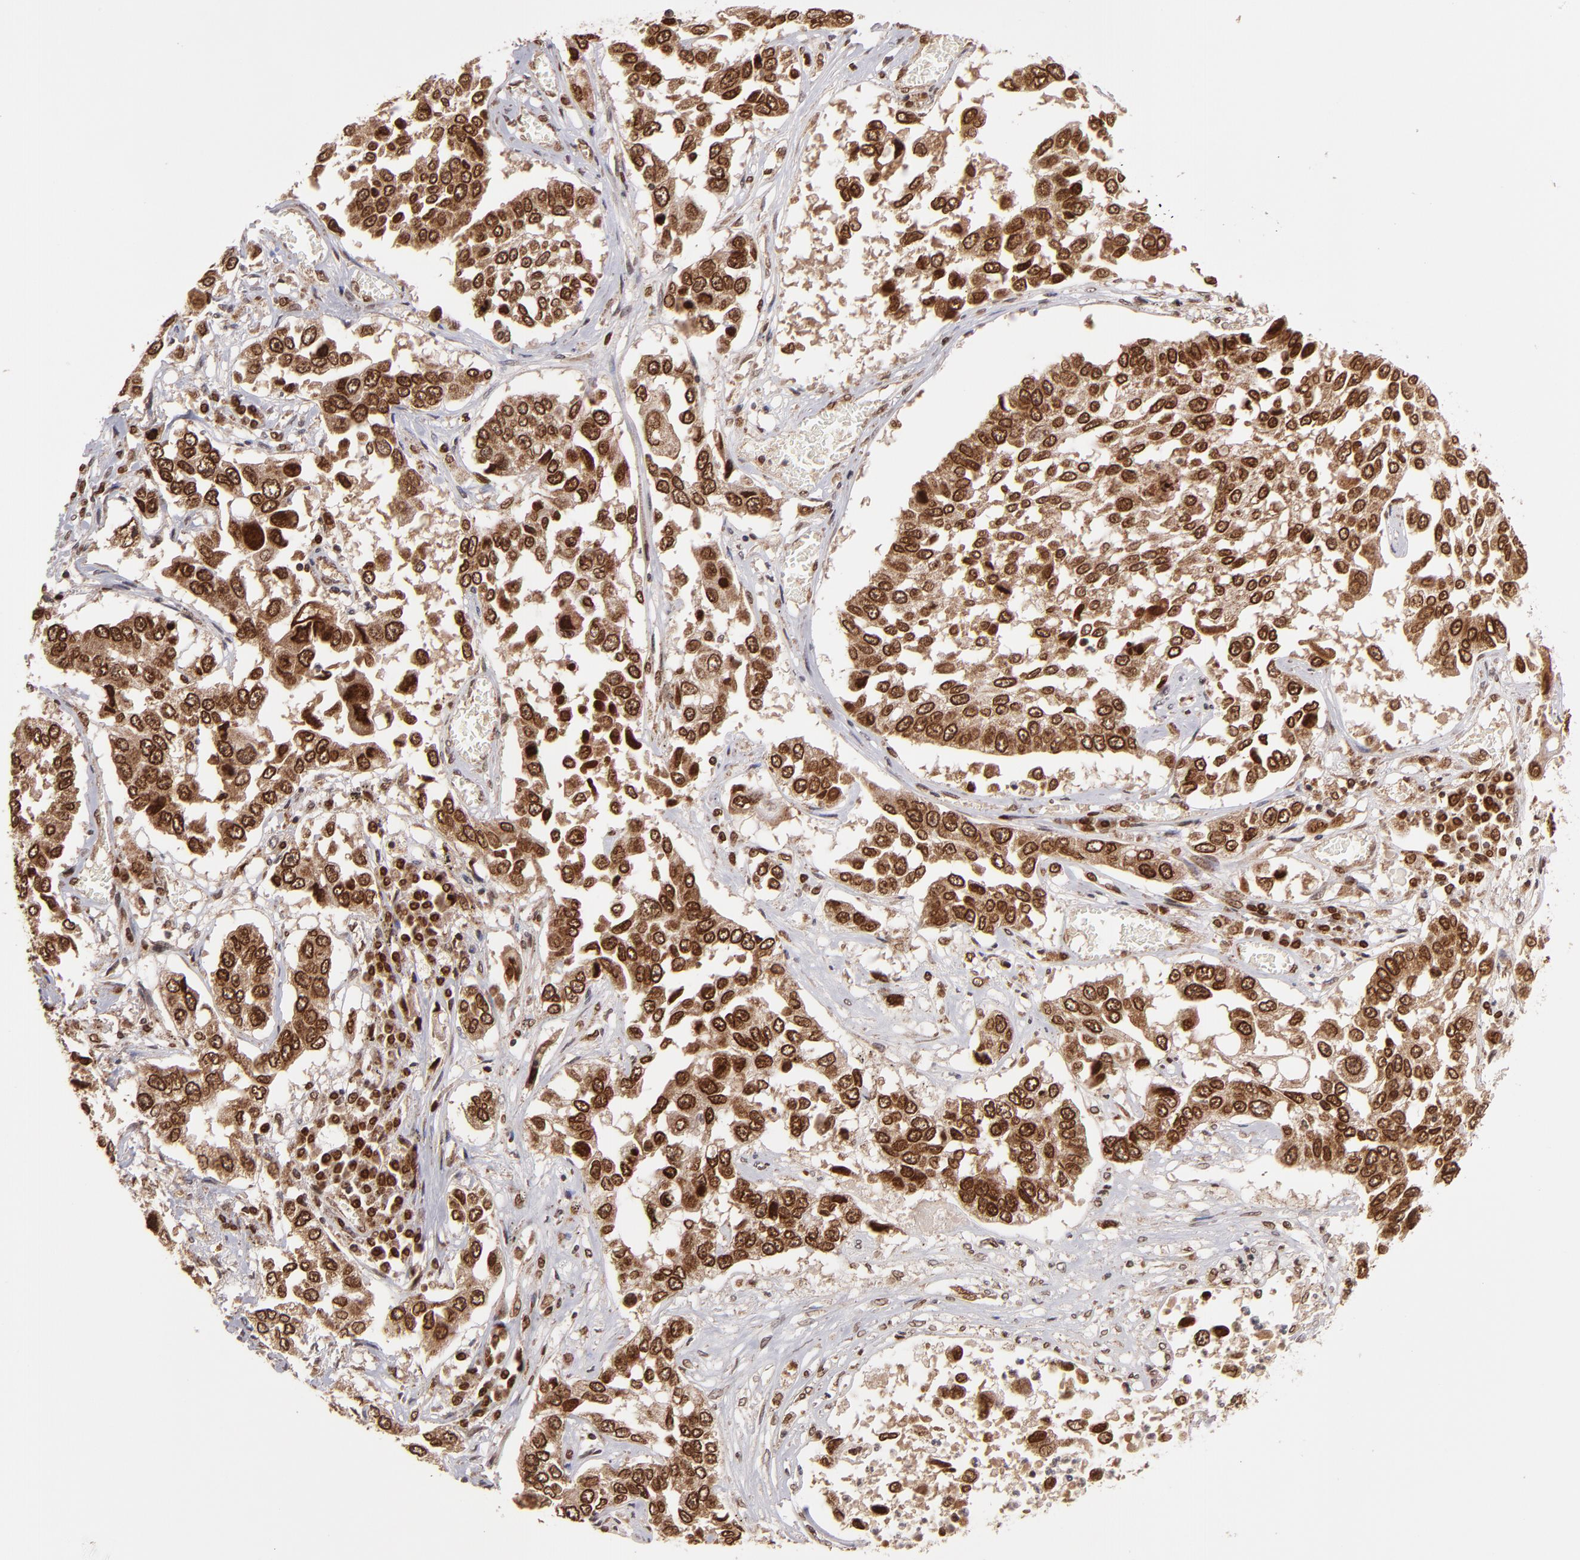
{"staining": {"intensity": "strong", "quantity": ">75%", "location": "cytoplasmic/membranous,nuclear"}, "tissue": "lung cancer", "cell_type": "Tumor cells", "image_type": "cancer", "snomed": [{"axis": "morphology", "description": "Squamous cell carcinoma, NOS"}, {"axis": "topography", "description": "Lung"}], "caption": "DAB immunohistochemical staining of human lung squamous cell carcinoma displays strong cytoplasmic/membranous and nuclear protein positivity in approximately >75% of tumor cells.", "gene": "TOP1MT", "patient": {"sex": "male", "age": 71}}